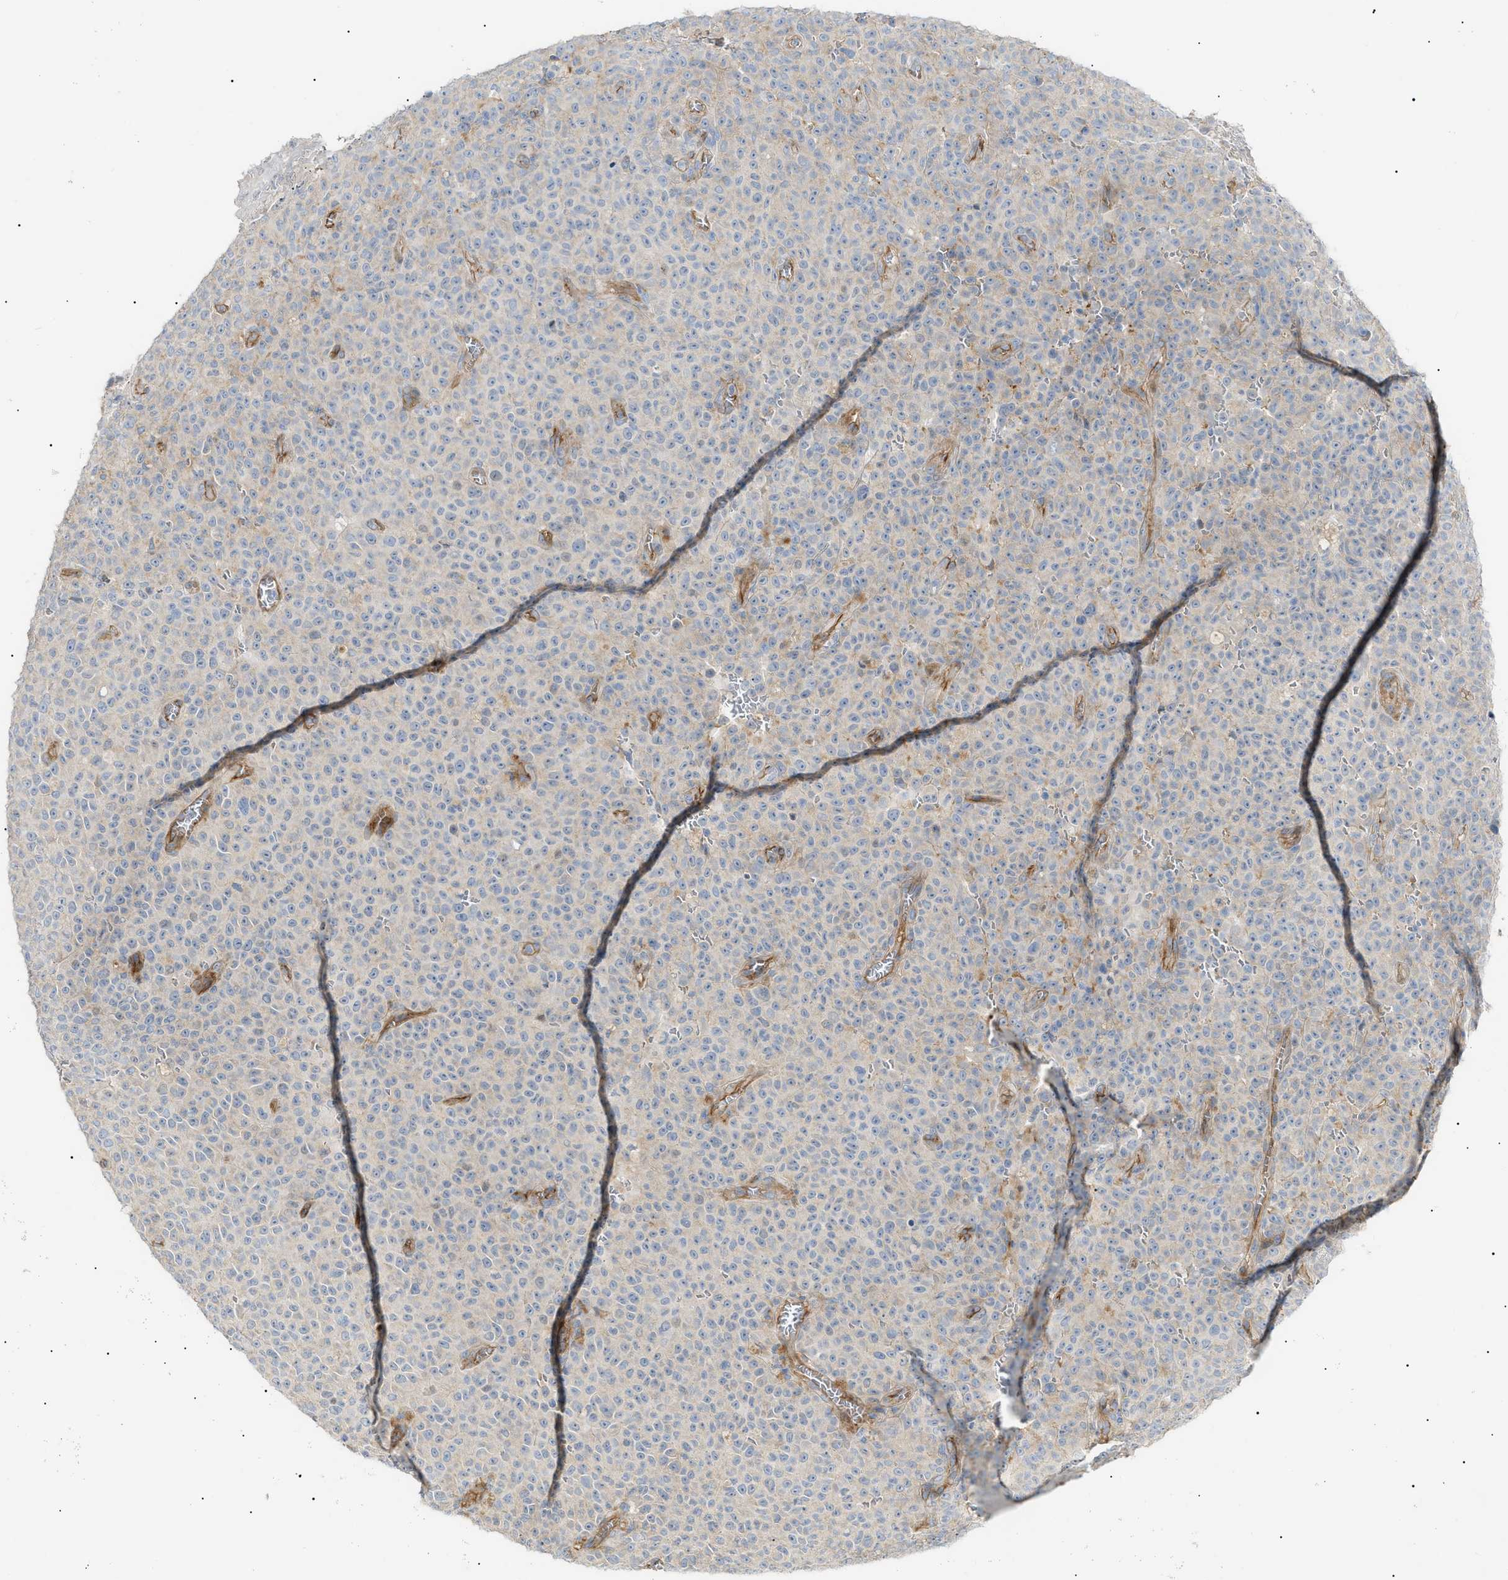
{"staining": {"intensity": "negative", "quantity": "none", "location": "none"}, "tissue": "melanoma", "cell_type": "Tumor cells", "image_type": "cancer", "snomed": [{"axis": "morphology", "description": "Malignant melanoma, NOS"}, {"axis": "topography", "description": "Skin"}], "caption": "Malignant melanoma was stained to show a protein in brown. There is no significant positivity in tumor cells. The staining was performed using DAB to visualize the protein expression in brown, while the nuclei were stained in blue with hematoxylin (Magnification: 20x).", "gene": "ZFHX2", "patient": {"sex": "female", "age": 82}}